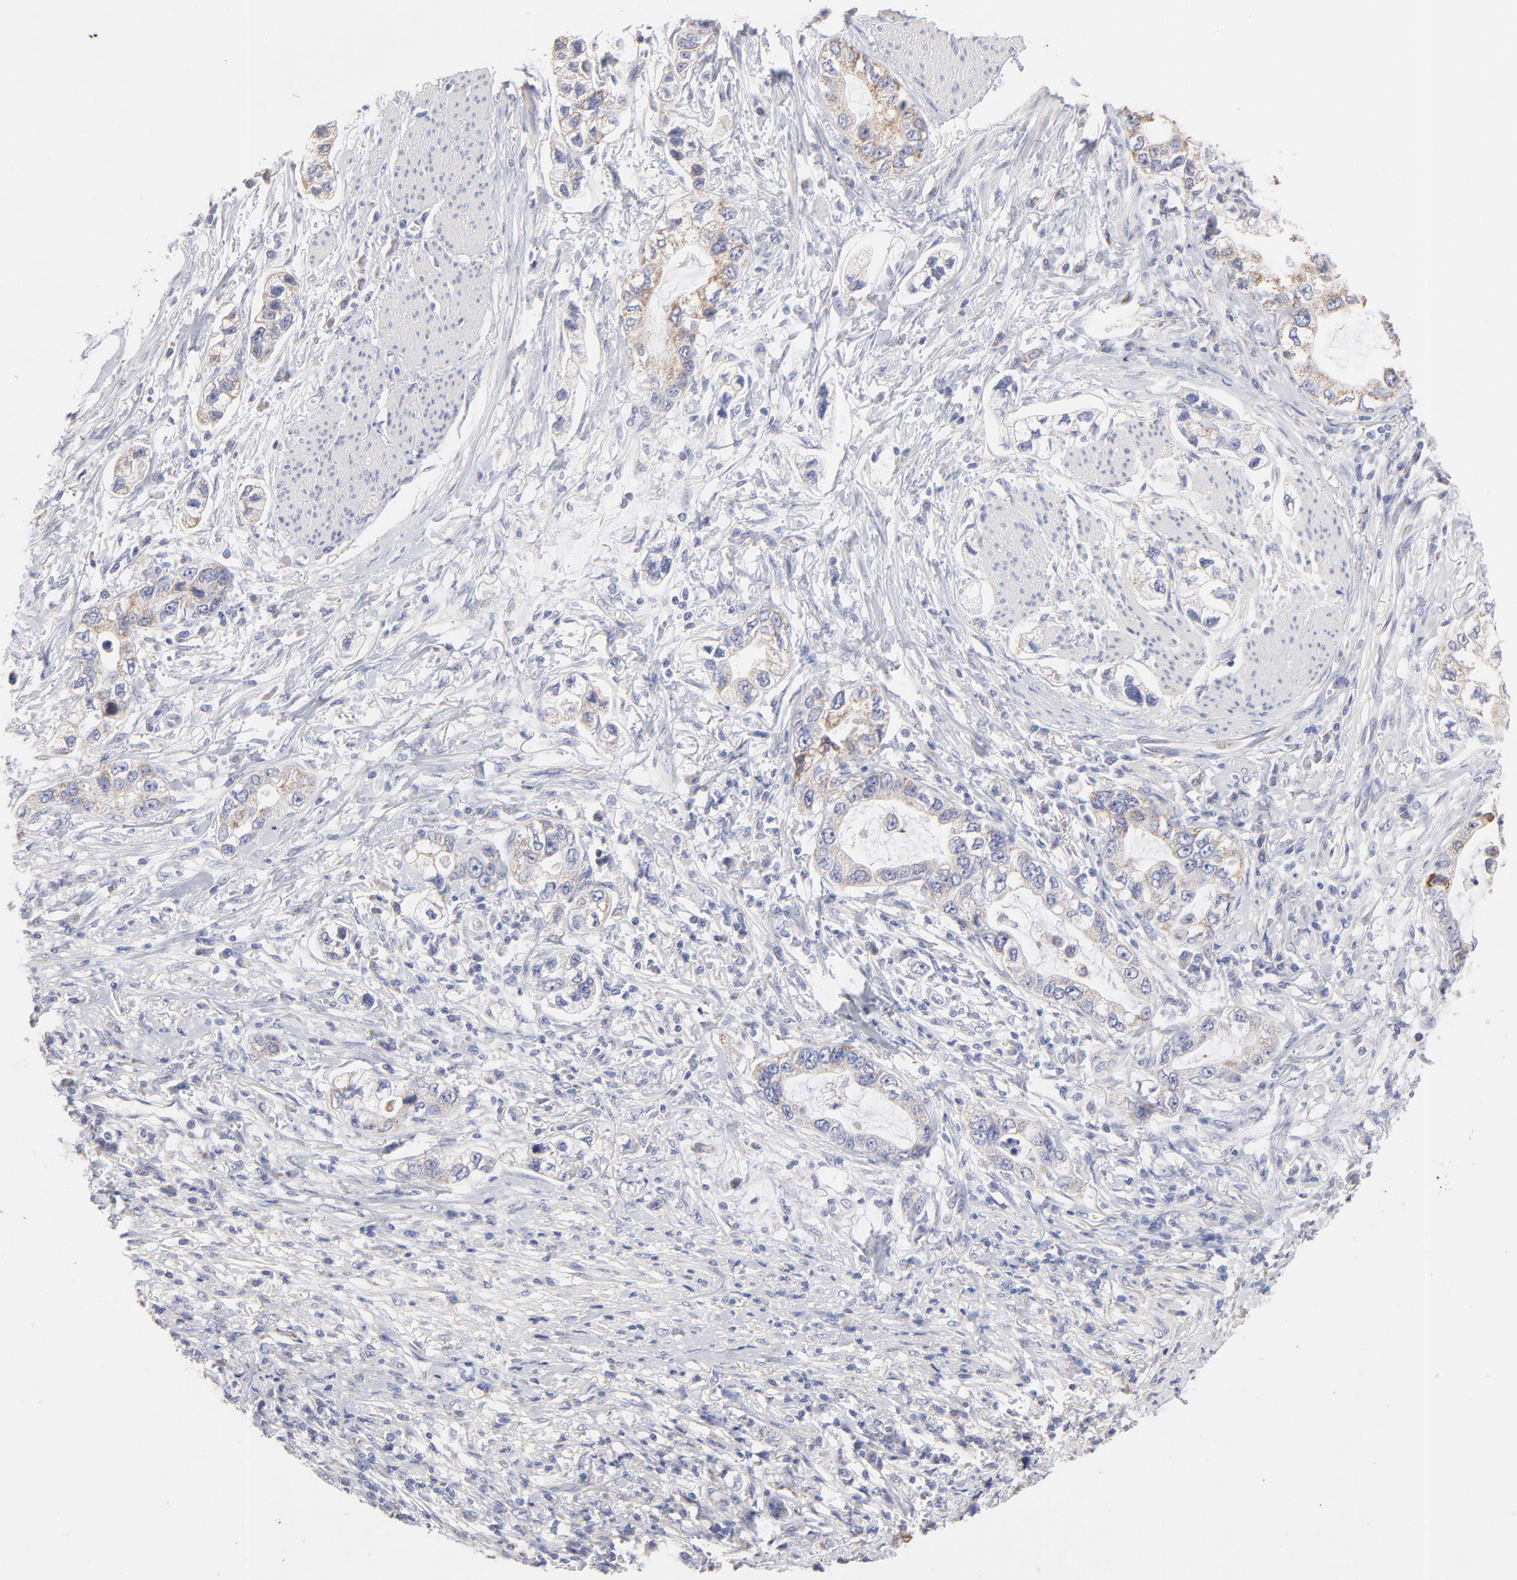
{"staining": {"intensity": "moderate", "quantity": ">75%", "location": "cytoplasmic/membranous"}, "tissue": "stomach cancer", "cell_type": "Tumor cells", "image_type": "cancer", "snomed": [{"axis": "morphology", "description": "Adenocarcinoma, NOS"}, {"axis": "topography", "description": "Stomach, lower"}], "caption": "Tumor cells exhibit moderate cytoplasmic/membranous expression in approximately >75% of cells in stomach adenocarcinoma.", "gene": "TST", "patient": {"sex": "female", "age": 93}}